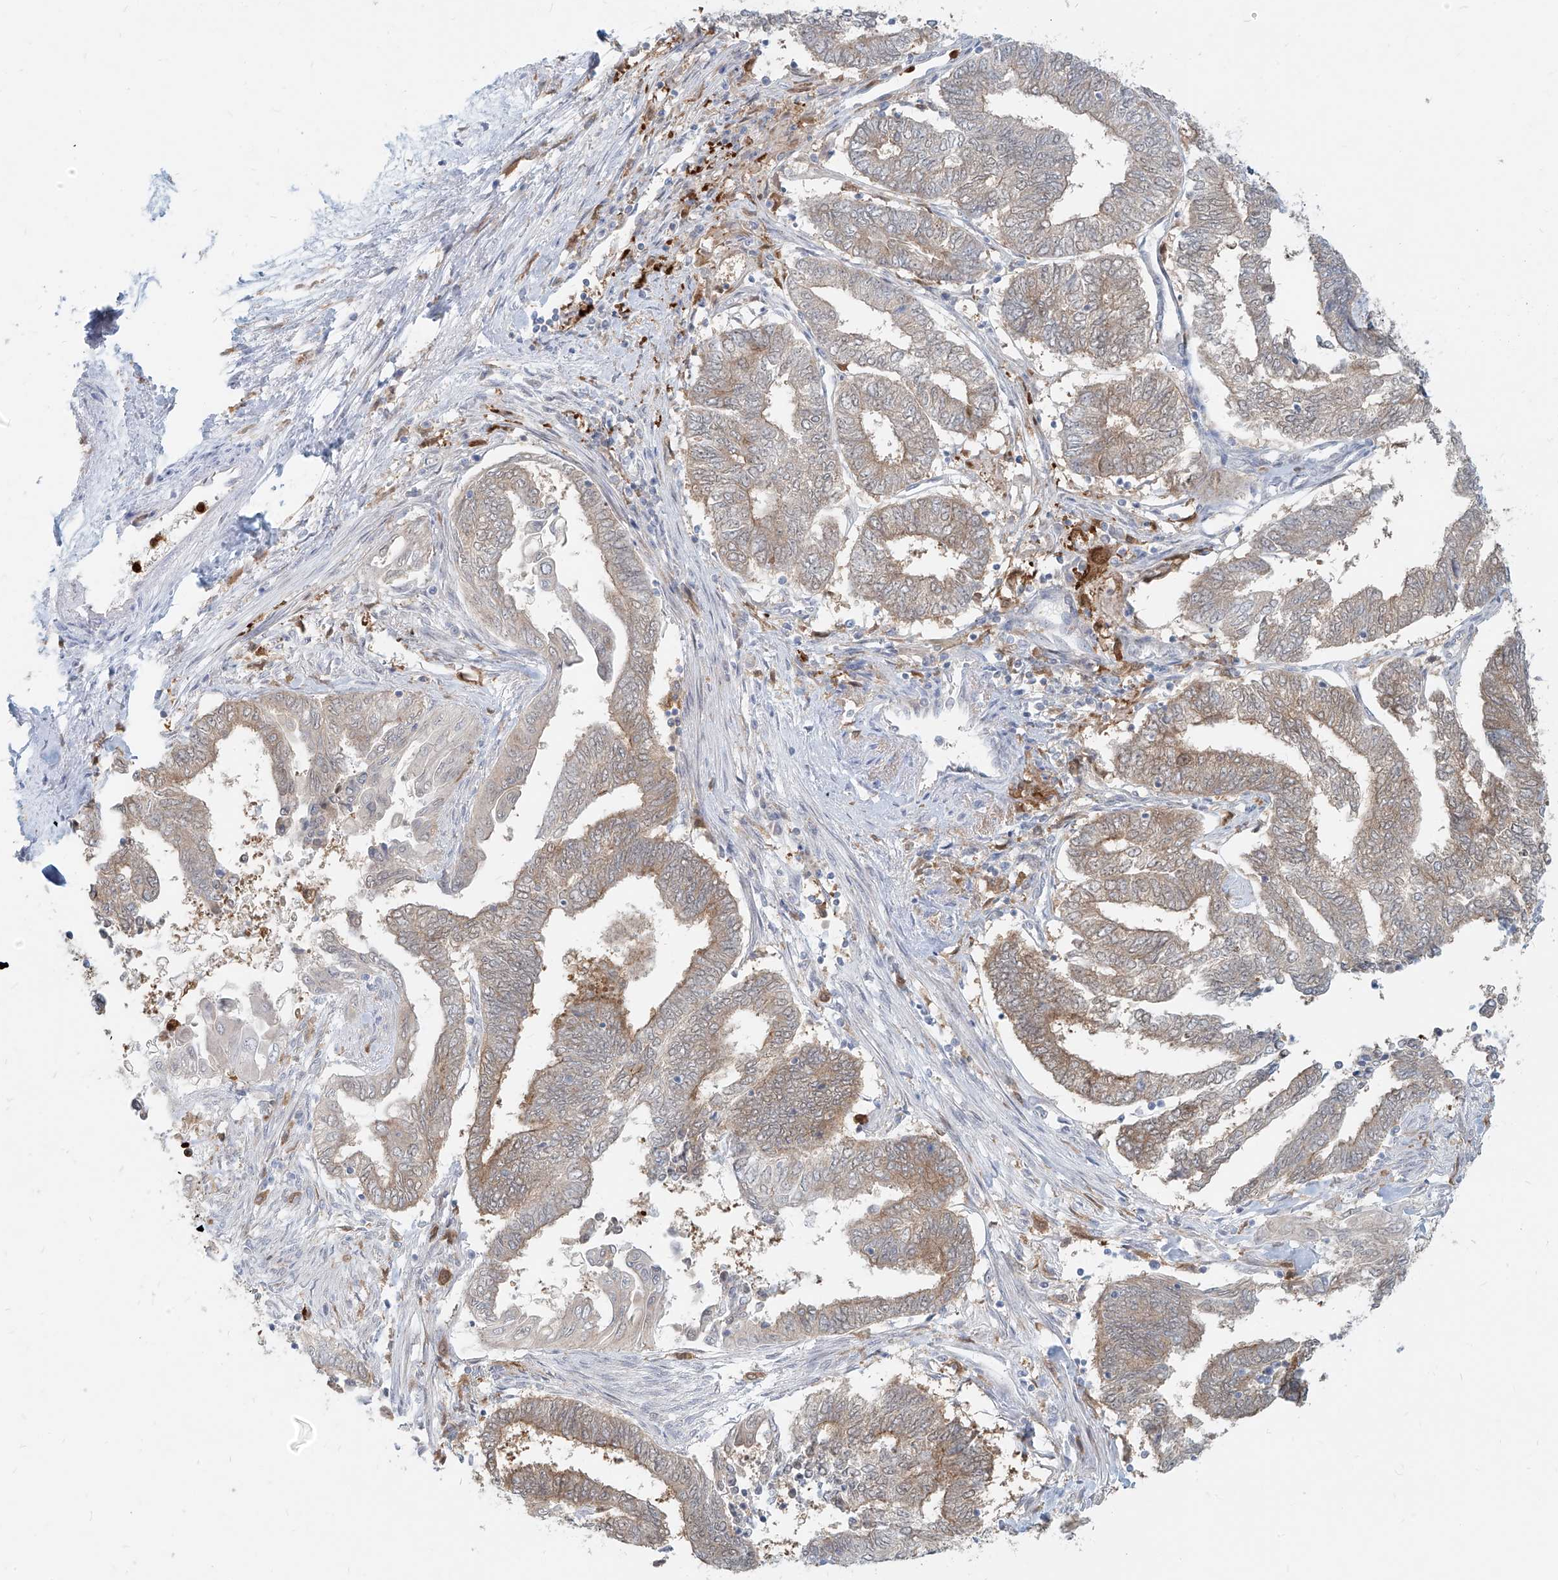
{"staining": {"intensity": "weak", "quantity": ">75%", "location": "cytoplasmic/membranous"}, "tissue": "endometrial cancer", "cell_type": "Tumor cells", "image_type": "cancer", "snomed": [{"axis": "morphology", "description": "Adenocarcinoma, NOS"}, {"axis": "topography", "description": "Uterus"}, {"axis": "topography", "description": "Endometrium"}], "caption": "This photomicrograph shows immunohistochemistry (IHC) staining of human endometrial adenocarcinoma, with low weak cytoplasmic/membranous expression in approximately >75% of tumor cells.", "gene": "PGD", "patient": {"sex": "female", "age": 70}}